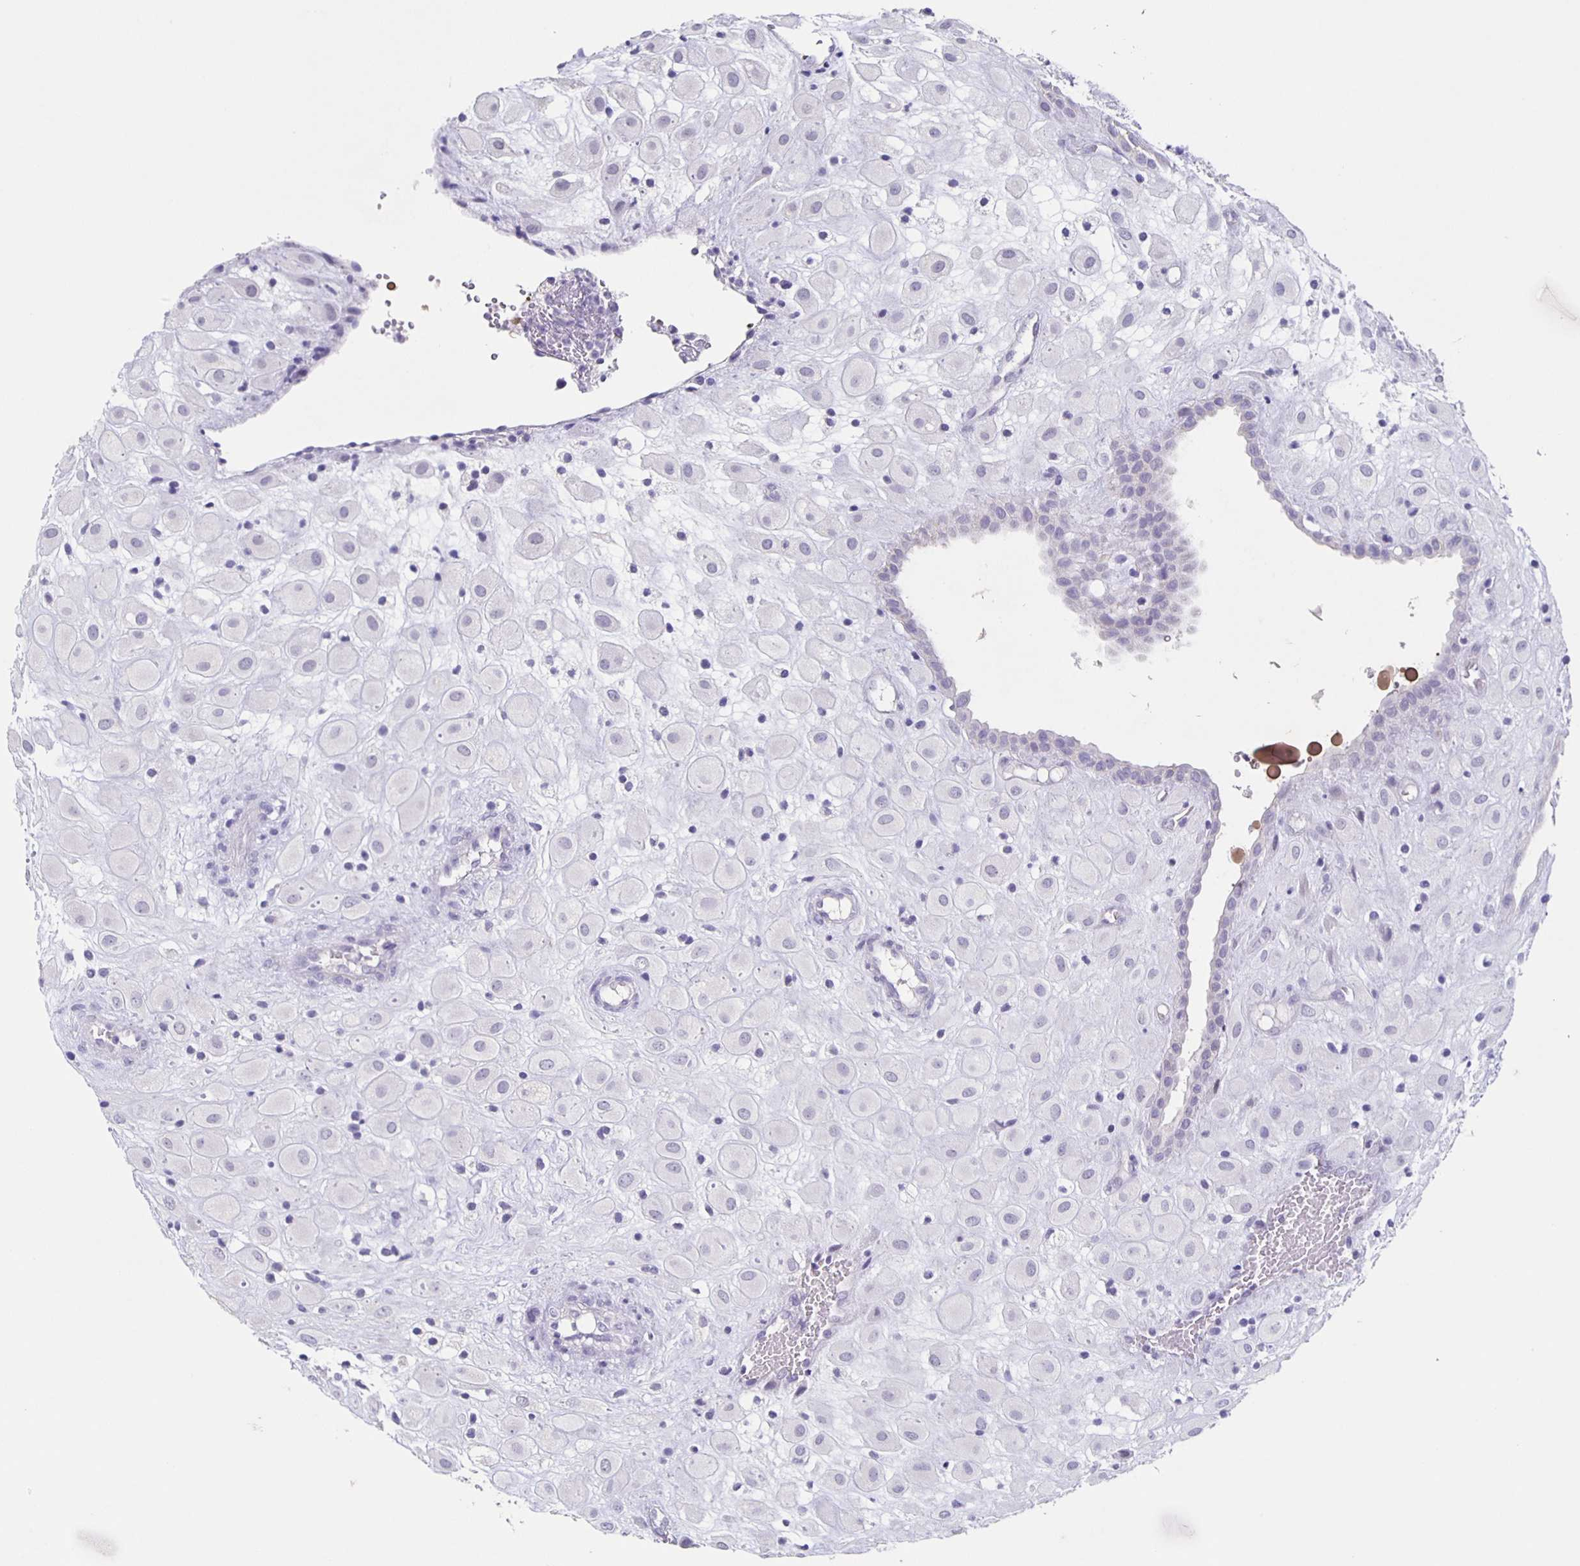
{"staining": {"intensity": "negative", "quantity": "none", "location": "none"}, "tissue": "placenta", "cell_type": "Decidual cells", "image_type": "normal", "snomed": [{"axis": "morphology", "description": "Normal tissue, NOS"}, {"axis": "topography", "description": "Placenta"}], "caption": "Immunohistochemistry photomicrograph of benign placenta: placenta stained with DAB reveals no significant protein staining in decidual cells.", "gene": "CARNS1", "patient": {"sex": "female", "age": 24}}